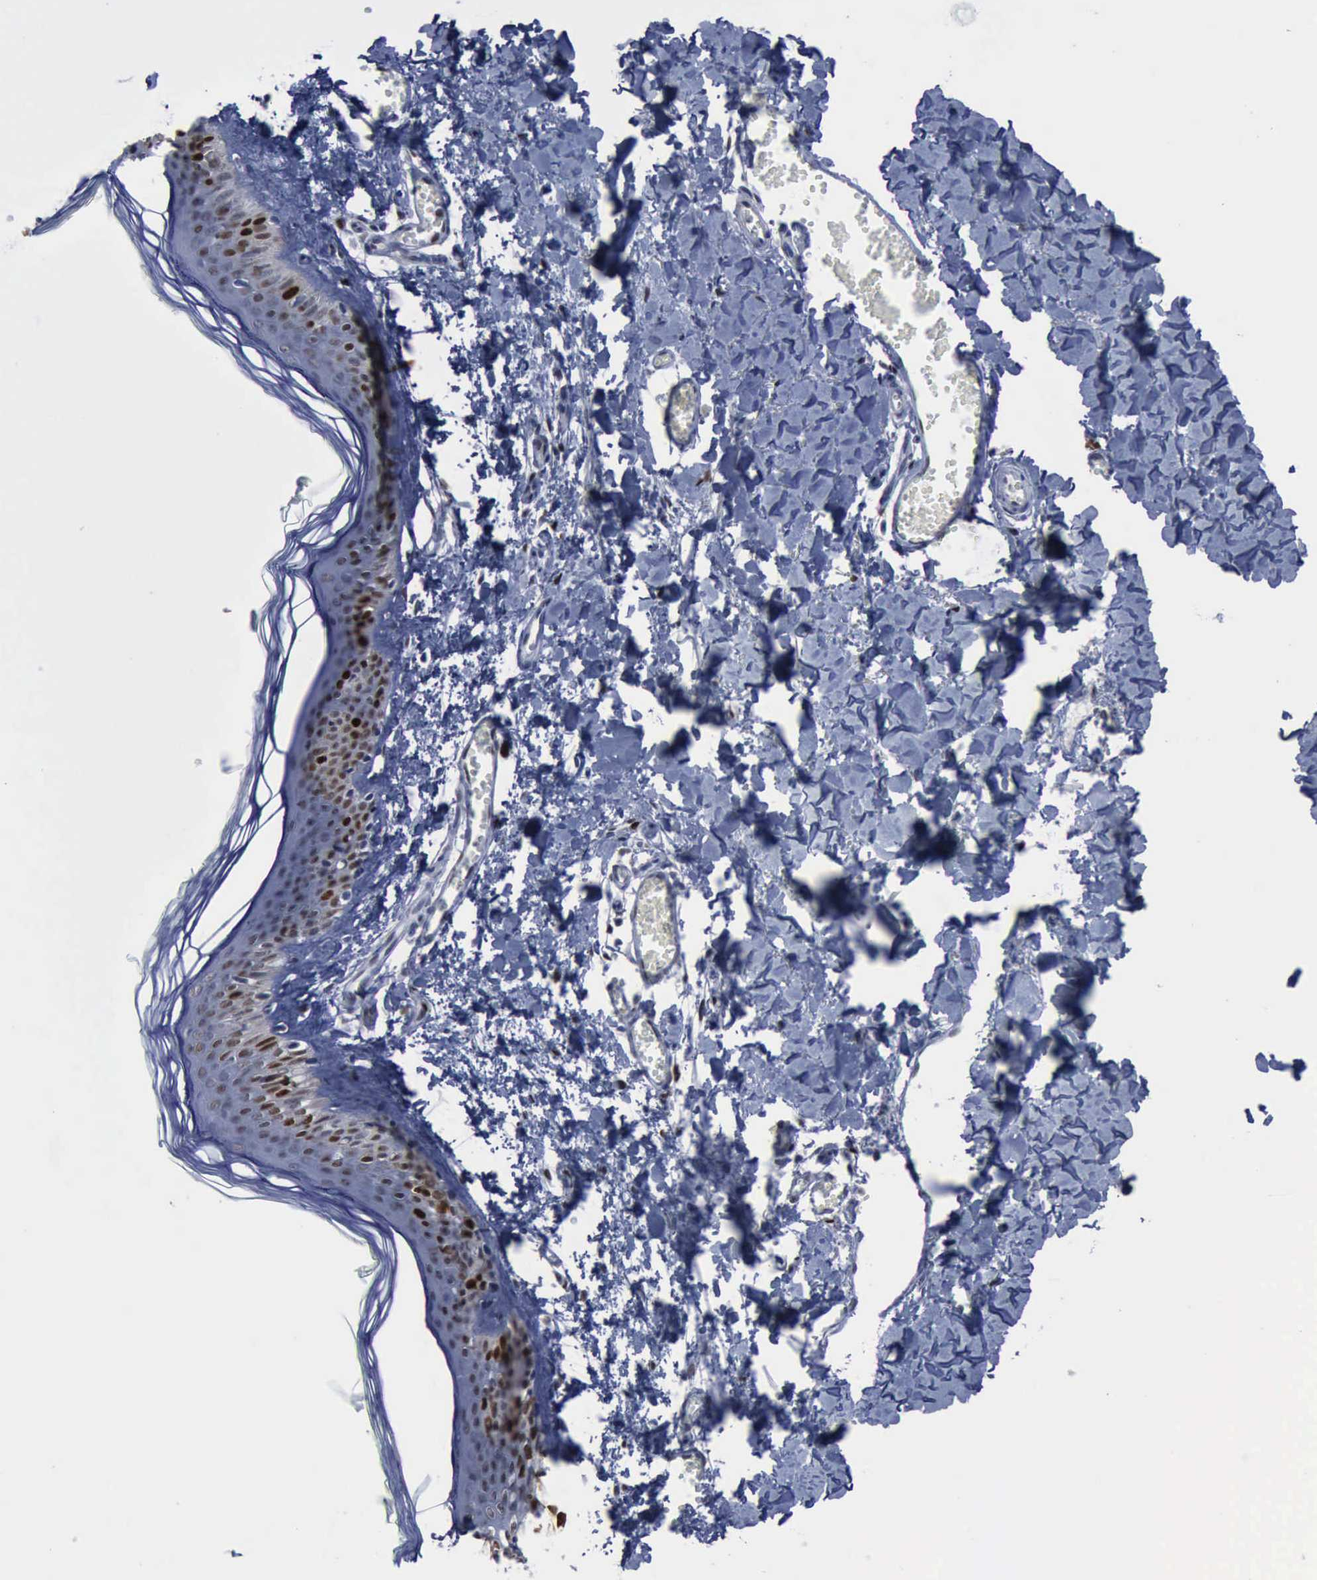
{"staining": {"intensity": "moderate", "quantity": ">75%", "location": "nuclear"}, "tissue": "skin", "cell_type": "Fibroblasts", "image_type": "normal", "snomed": [{"axis": "morphology", "description": "Normal tissue, NOS"}, {"axis": "morphology", "description": "Sarcoma, NOS"}, {"axis": "topography", "description": "Skin"}, {"axis": "topography", "description": "Soft tissue"}], "caption": "The histopathology image demonstrates immunohistochemical staining of normal skin. There is moderate nuclear positivity is seen in approximately >75% of fibroblasts.", "gene": "PCNA", "patient": {"sex": "female", "age": 51}}